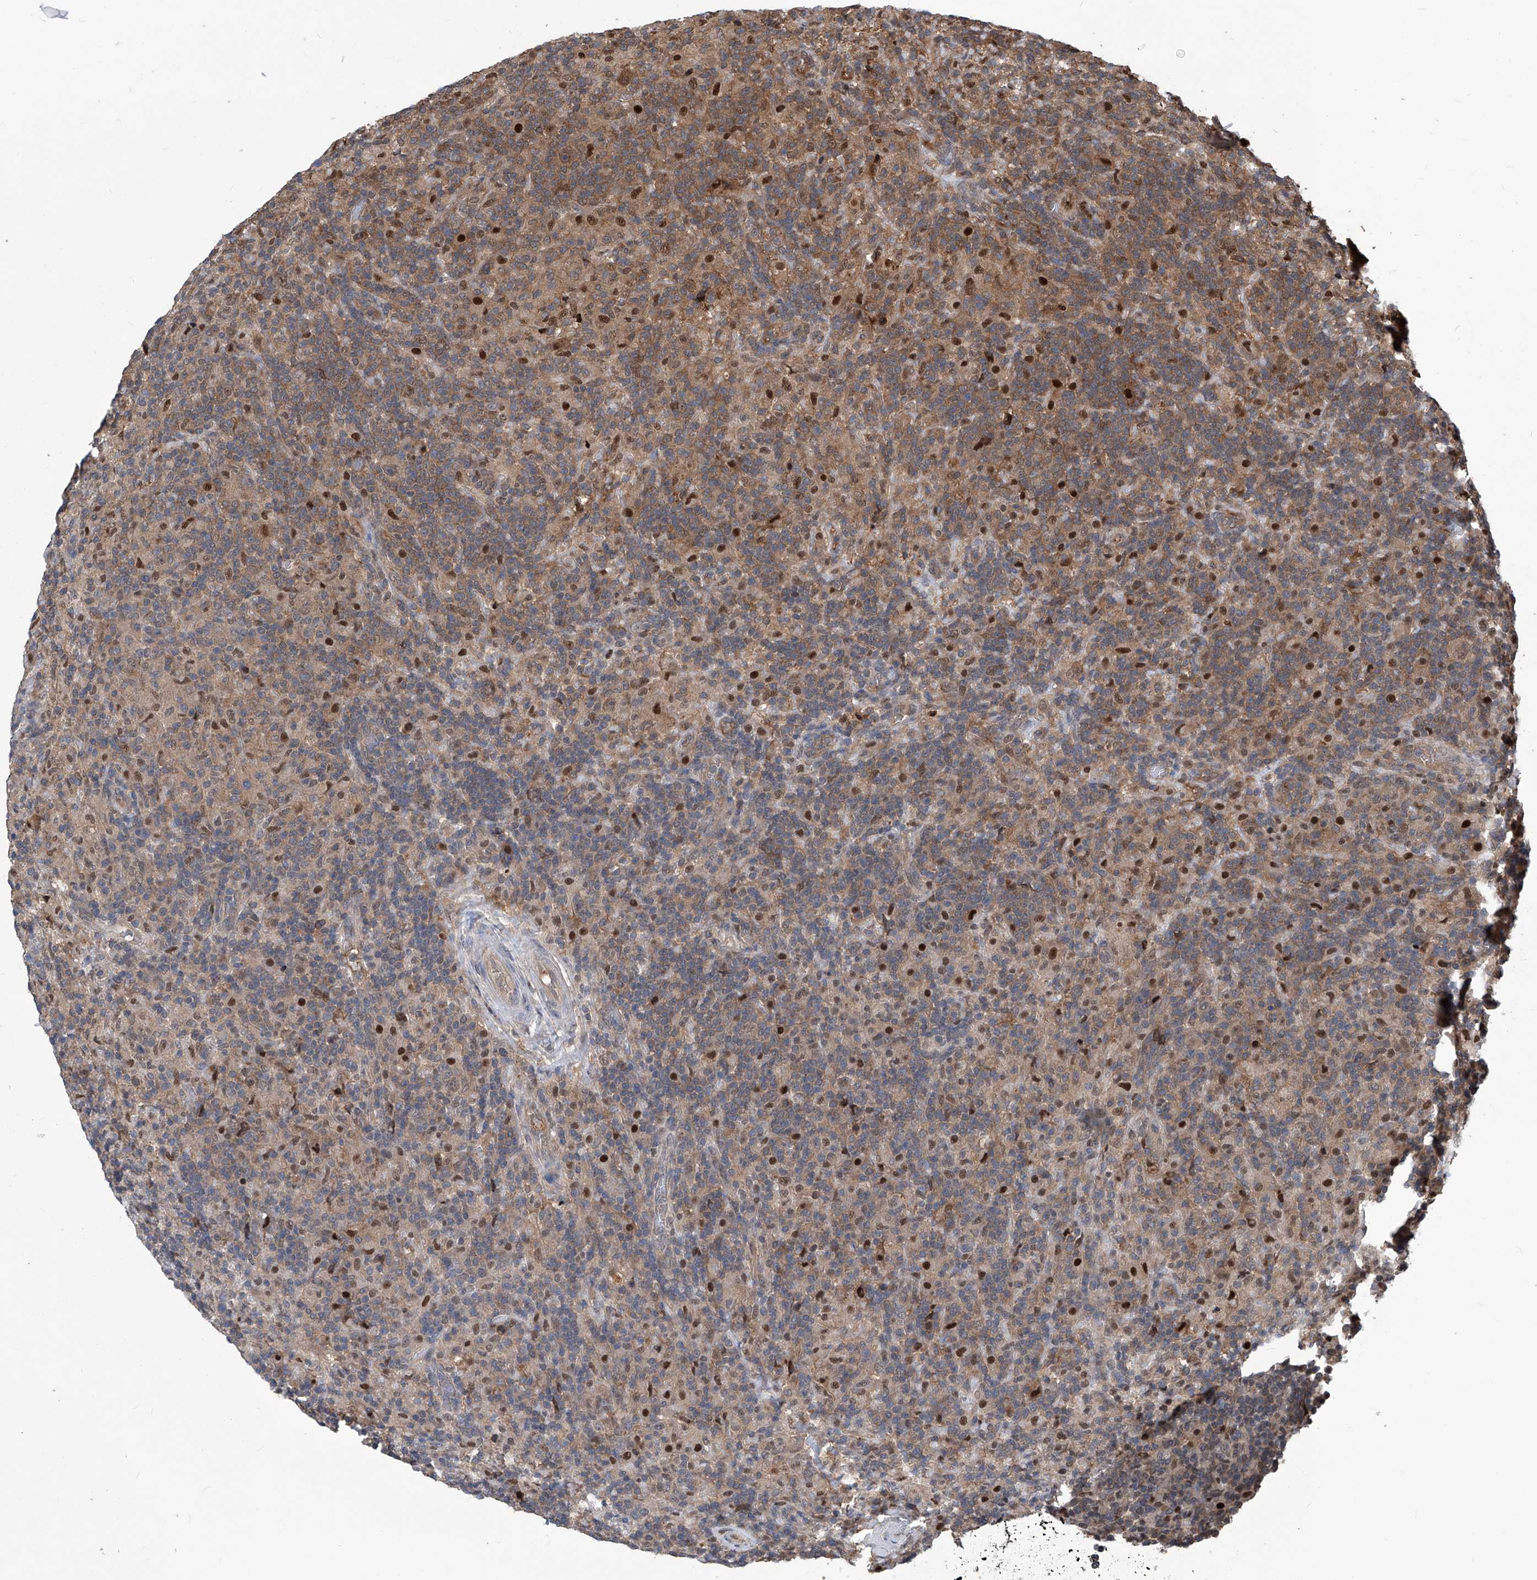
{"staining": {"intensity": "weak", "quantity": ">75%", "location": "cytoplasmic/membranous"}, "tissue": "lymphoma", "cell_type": "Tumor cells", "image_type": "cancer", "snomed": [{"axis": "morphology", "description": "Hodgkin's disease, NOS"}, {"axis": "topography", "description": "Lymph node"}], "caption": "Protein staining reveals weak cytoplasmic/membranous expression in approximately >75% of tumor cells in Hodgkin's disease.", "gene": "PSMB1", "patient": {"sex": "male", "age": 70}}